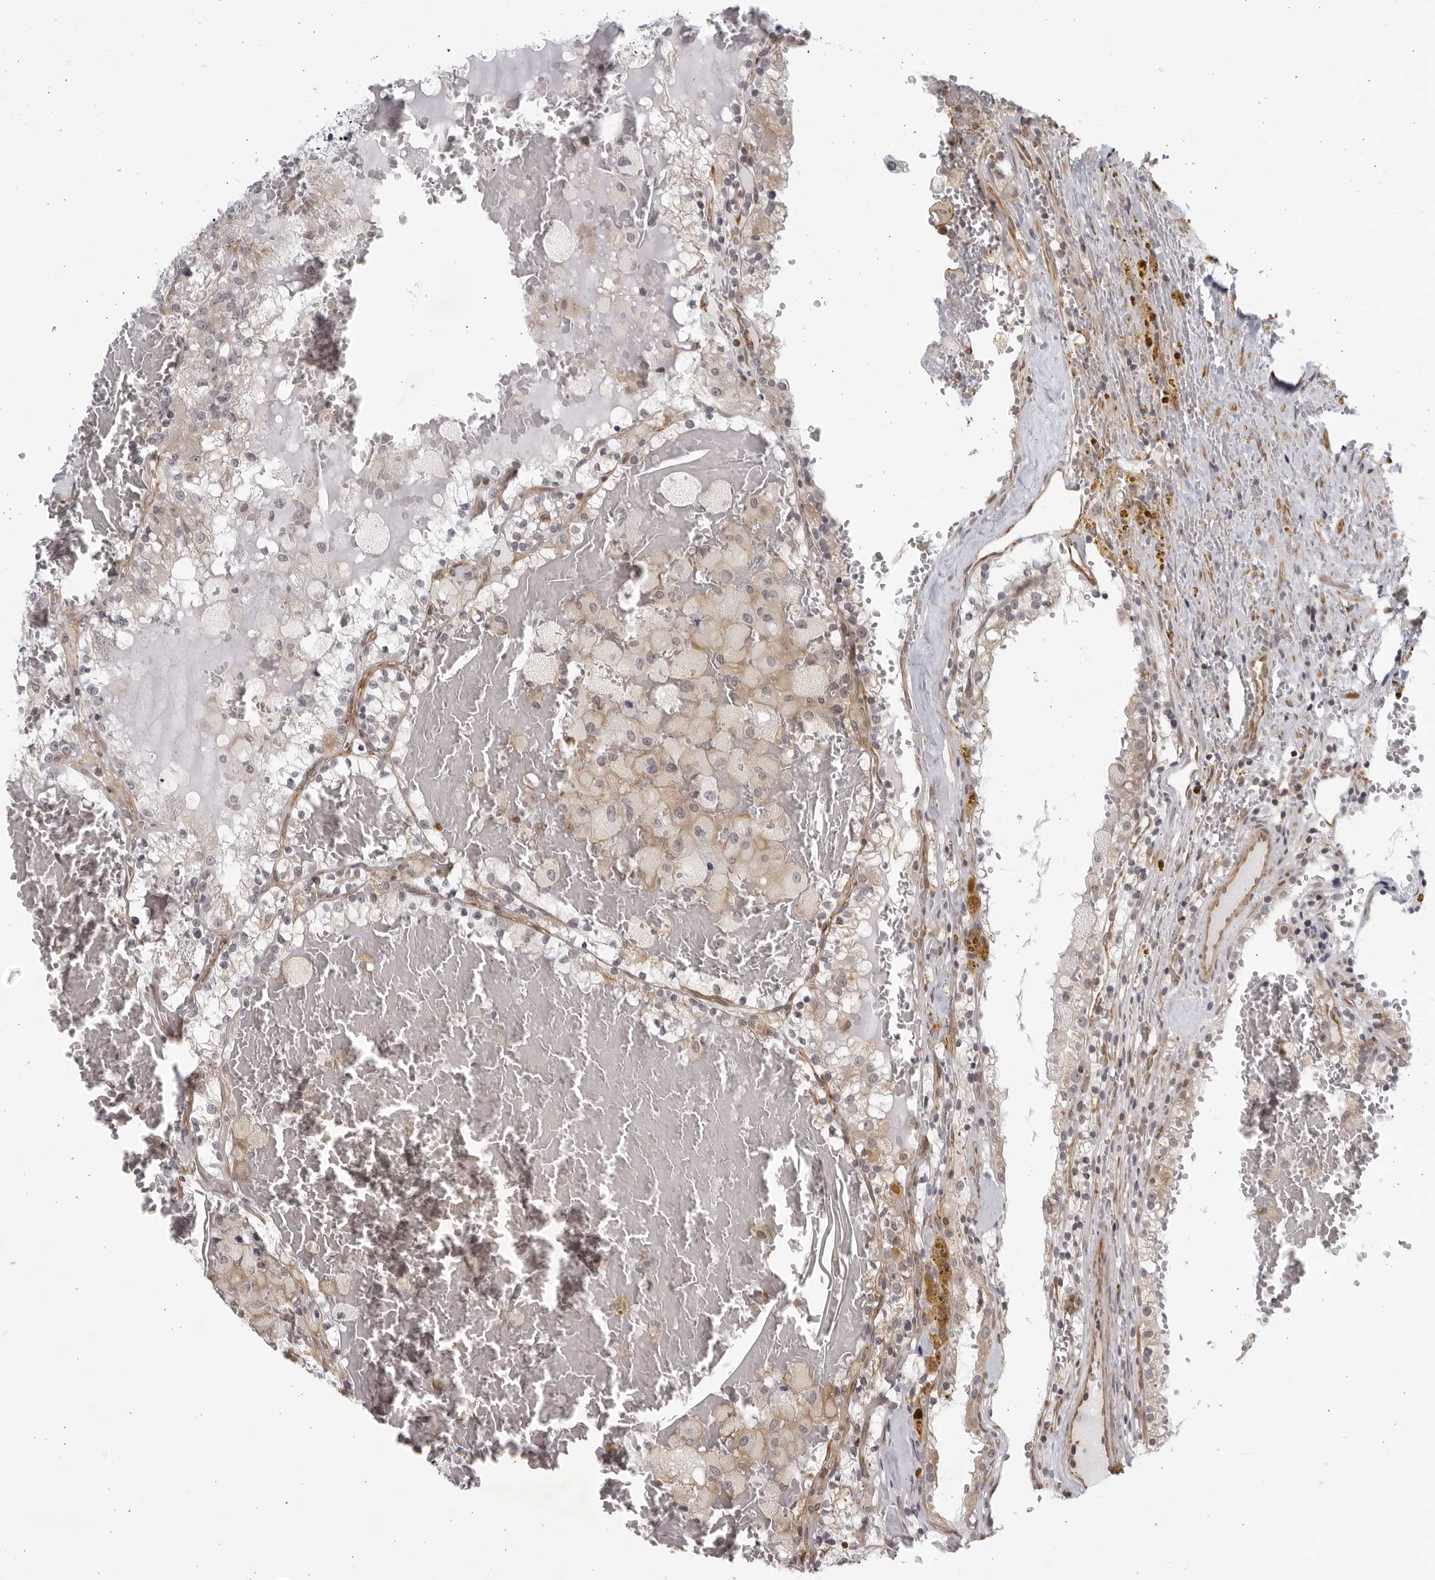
{"staining": {"intensity": "negative", "quantity": "none", "location": "none"}, "tissue": "renal cancer", "cell_type": "Tumor cells", "image_type": "cancer", "snomed": [{"axis": "morphology", "description": "Adenocarcinoma, NOS"}, {"axis": "topography", "description": "Kidney"}], "caption": "IHC photomicrograph of human renal adenocarcinoma stained for a protein (brown), which reveals no staining in tumor cells. Brightfield microscopy of immunohistochemistry stained with DAB (brown) and hematoxylin (blue), captured at high magnification.", "gene": "SERTAD4", "patient": {"sex": "female", "age": 56}}